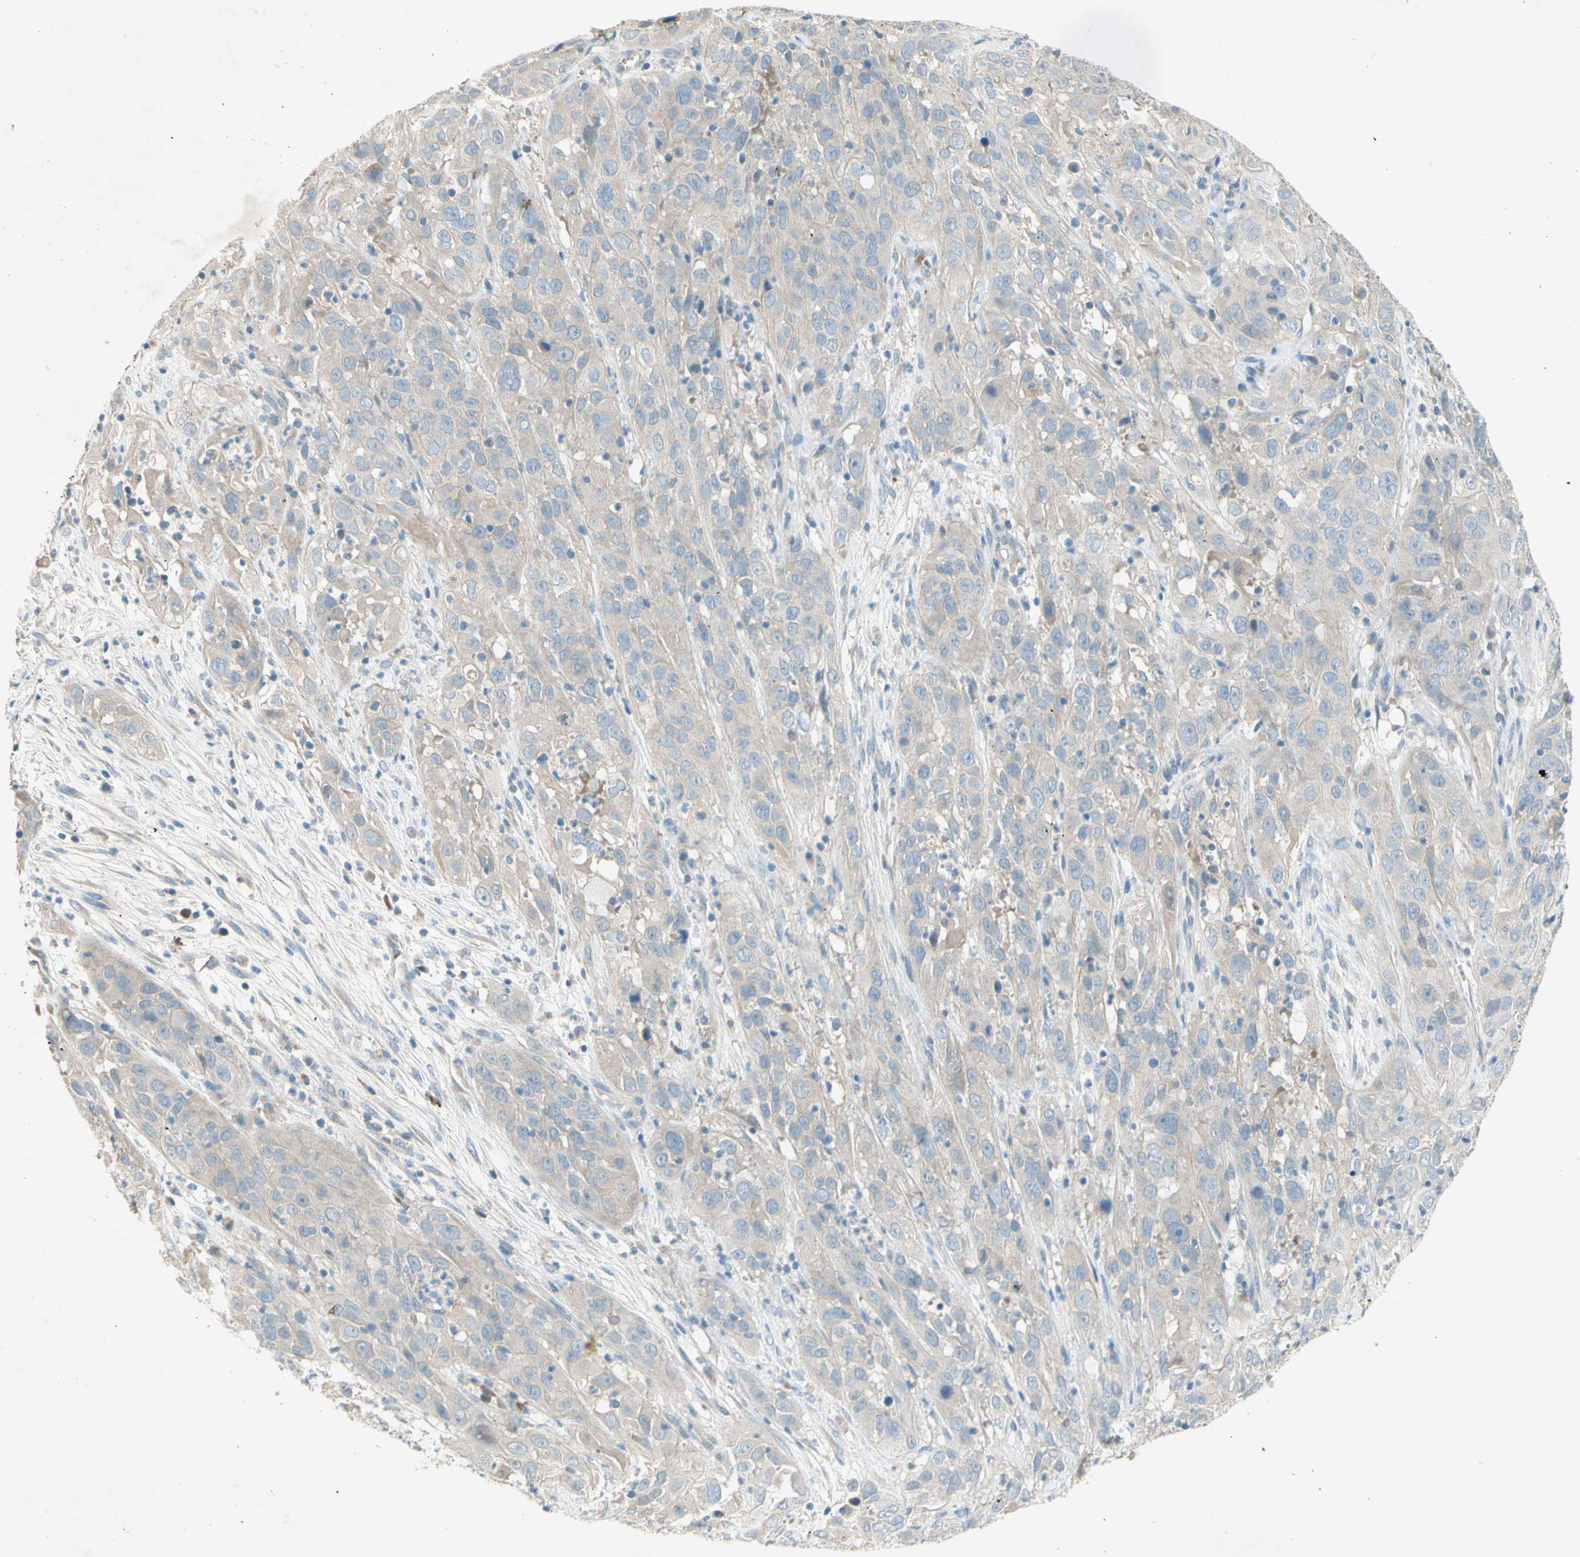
{"staining": {"intensity": "weak", "quantity": ">75%", "location": "cytoplasmic/membranous"}, "tissue": "cervical cancer", "cell_type": "Tumor cells", "image_type": "cancer", "snomed": [{"axis": "morphology", "description": "Squamous cell carcinoma, NOS"}, {"axis": "topography", "description": "Cervix"}], "caption": "About >75% of tumor cells in human cervical cancer exhibit weak cytoplasmic/membranous protein positivity as visualized by brown immunohistochemical staining.", "gene": "IL2", "patient": {"sex": "female", "age": 32}}